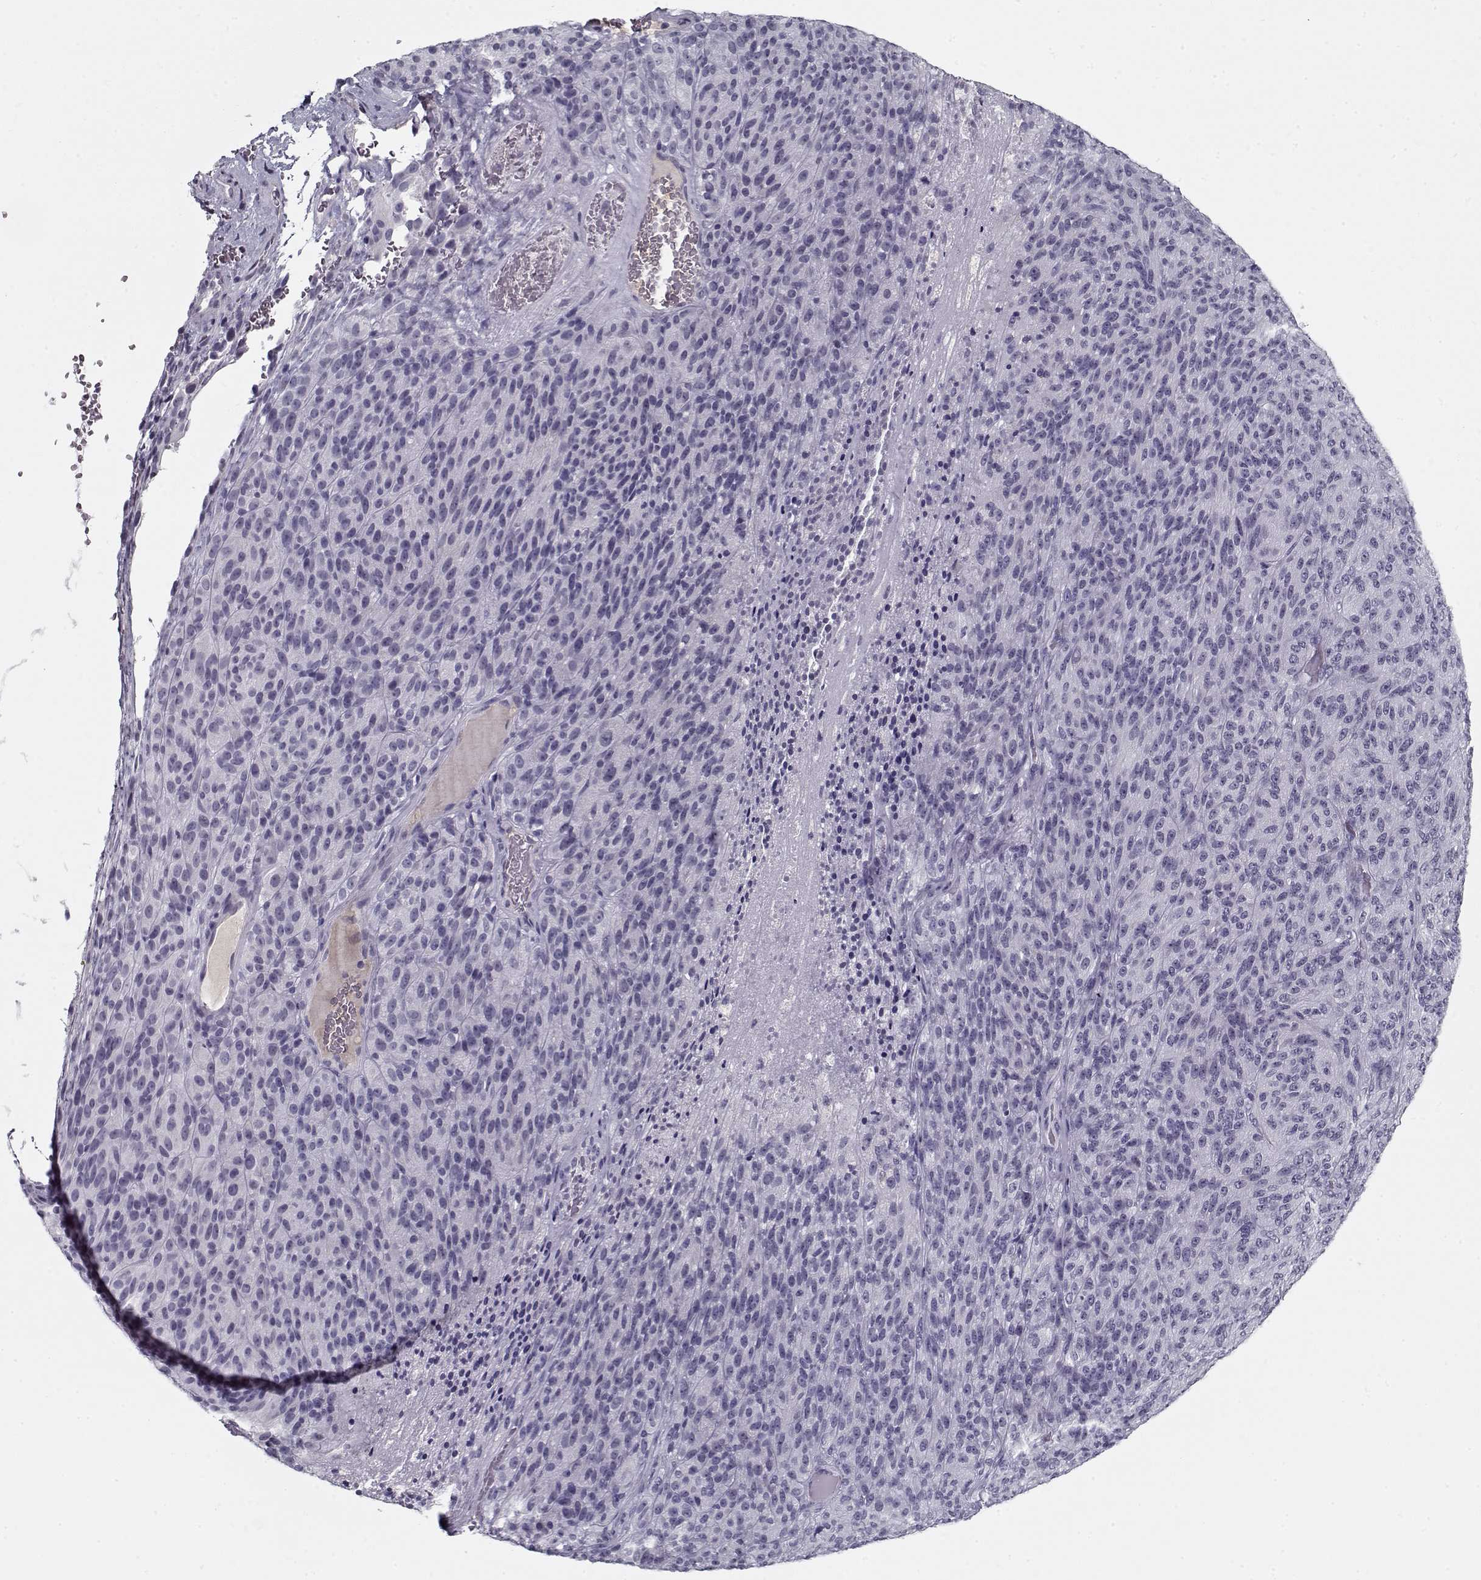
{"staining": {"intensity": "negative", "quantity": "none", "location": "none"}, "tissue": "melanoma", "cell_type": "Tumor cells", "image_type": "cancer", "snomed": [{"axis": "morphology", "description": "Malignant melanoma, Metastatic site"}, {"axis": "topography", "description": "Brain"}], "caption": "Immunohistochemical staining of melanoma reveals no significant staining in tumor cells.", "gene": "SPACA9", "patient": {"sex": "female", "age": 56}}